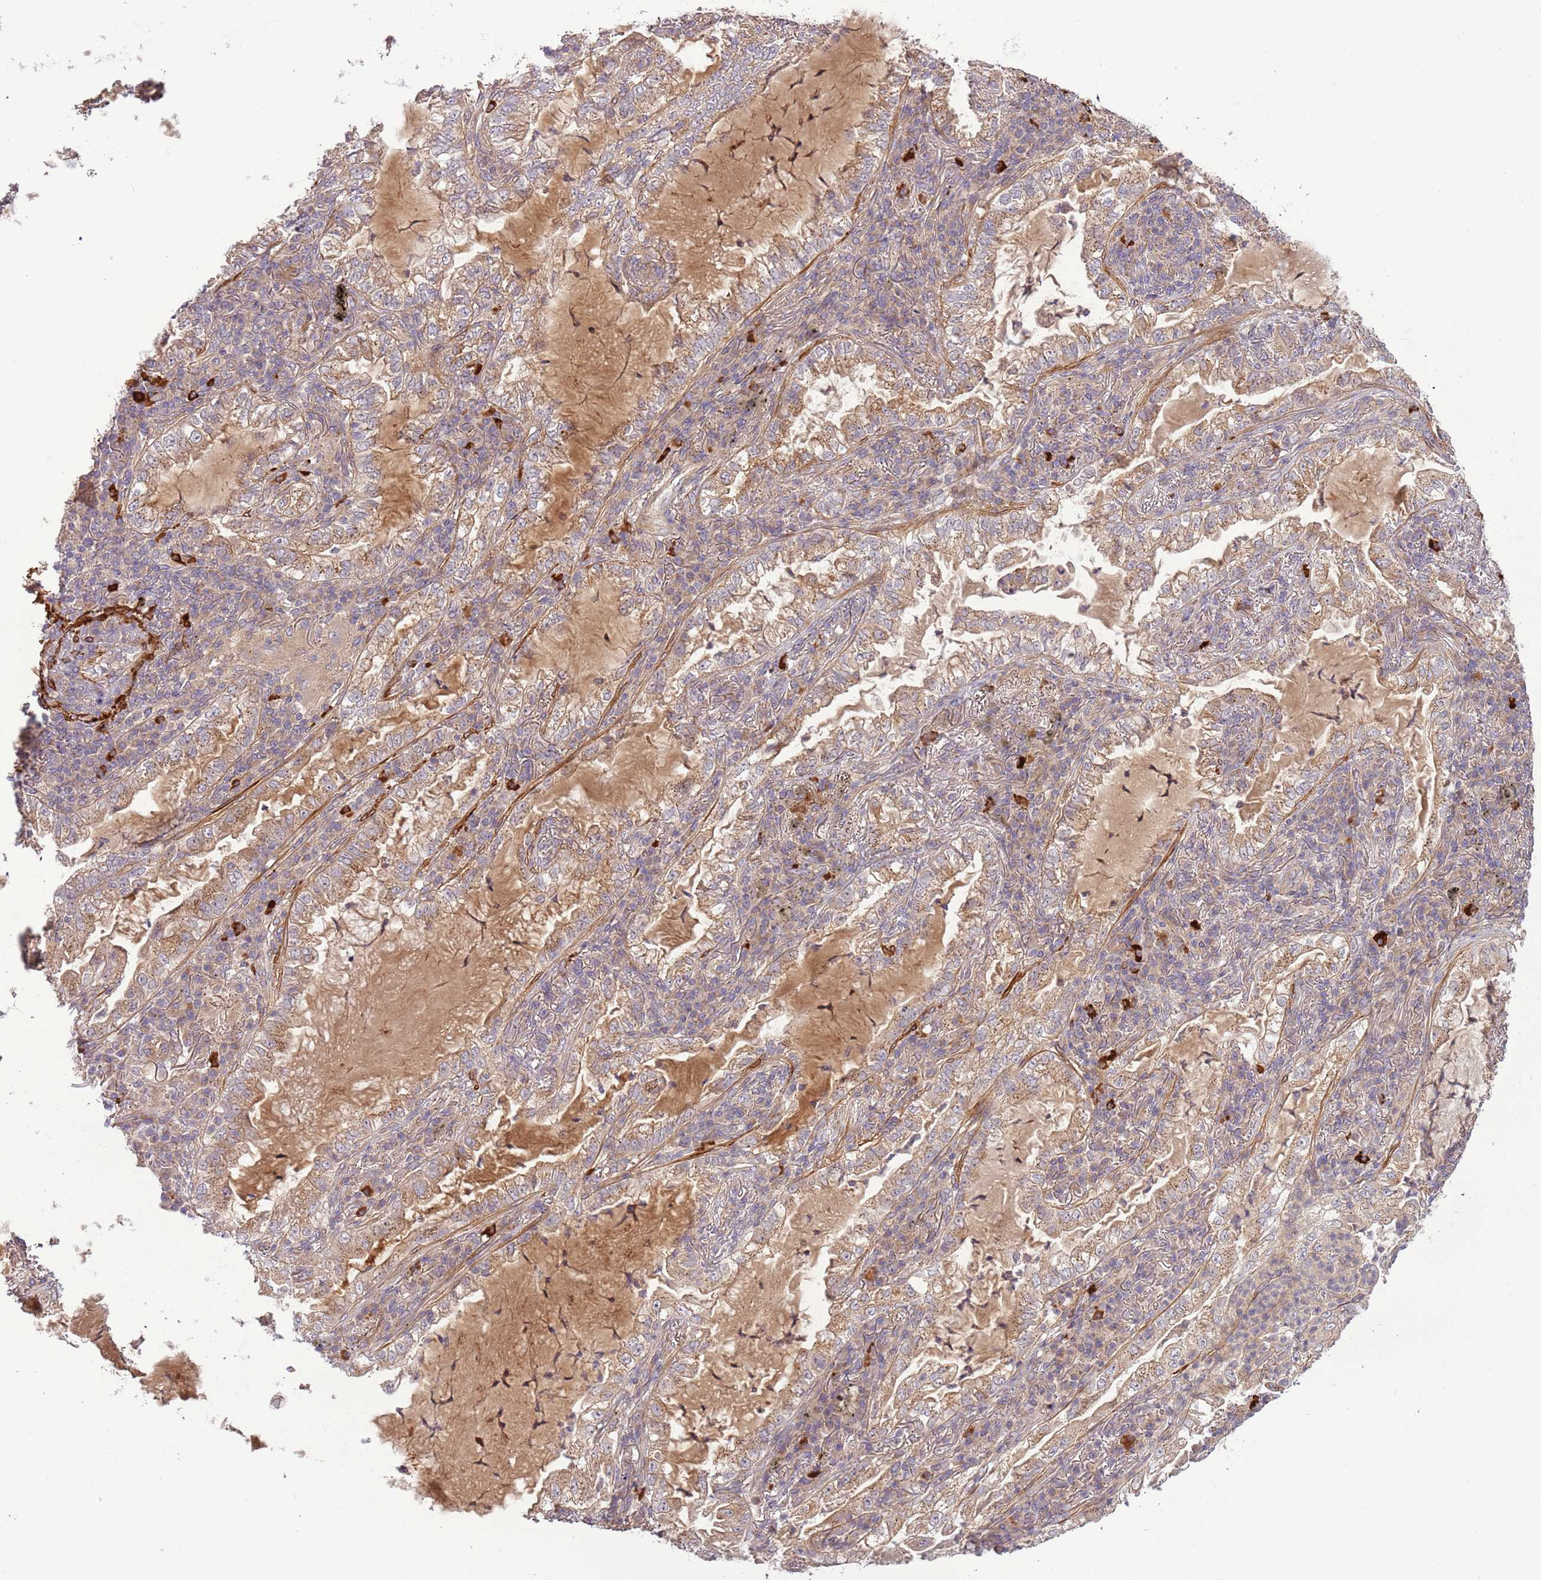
{"staining": {"intensity": "moderate", "quantity": ">75%", "location": "cytoplasmic/membranous"}, "tissue": "lung cancer", "cell_type": "Tumor cells", "image_type": "cancer", "snomed": [{"axis": "morphology", "description": "Adenocarcinoma, NOS"}, {"axis": "topography", "description": "Lung"}], "caption": "A brown stain highlights moderate cytoplasmic/membranous staining of a protein in lung adenocarcinoma tumor cells. The staining is performed using DAB brown chromogen to label protein expression. The nuclei are counter-stained blue using hematoxylin.", "gene": "RNF128", "patient": {"sex": "female", "age": 73}}